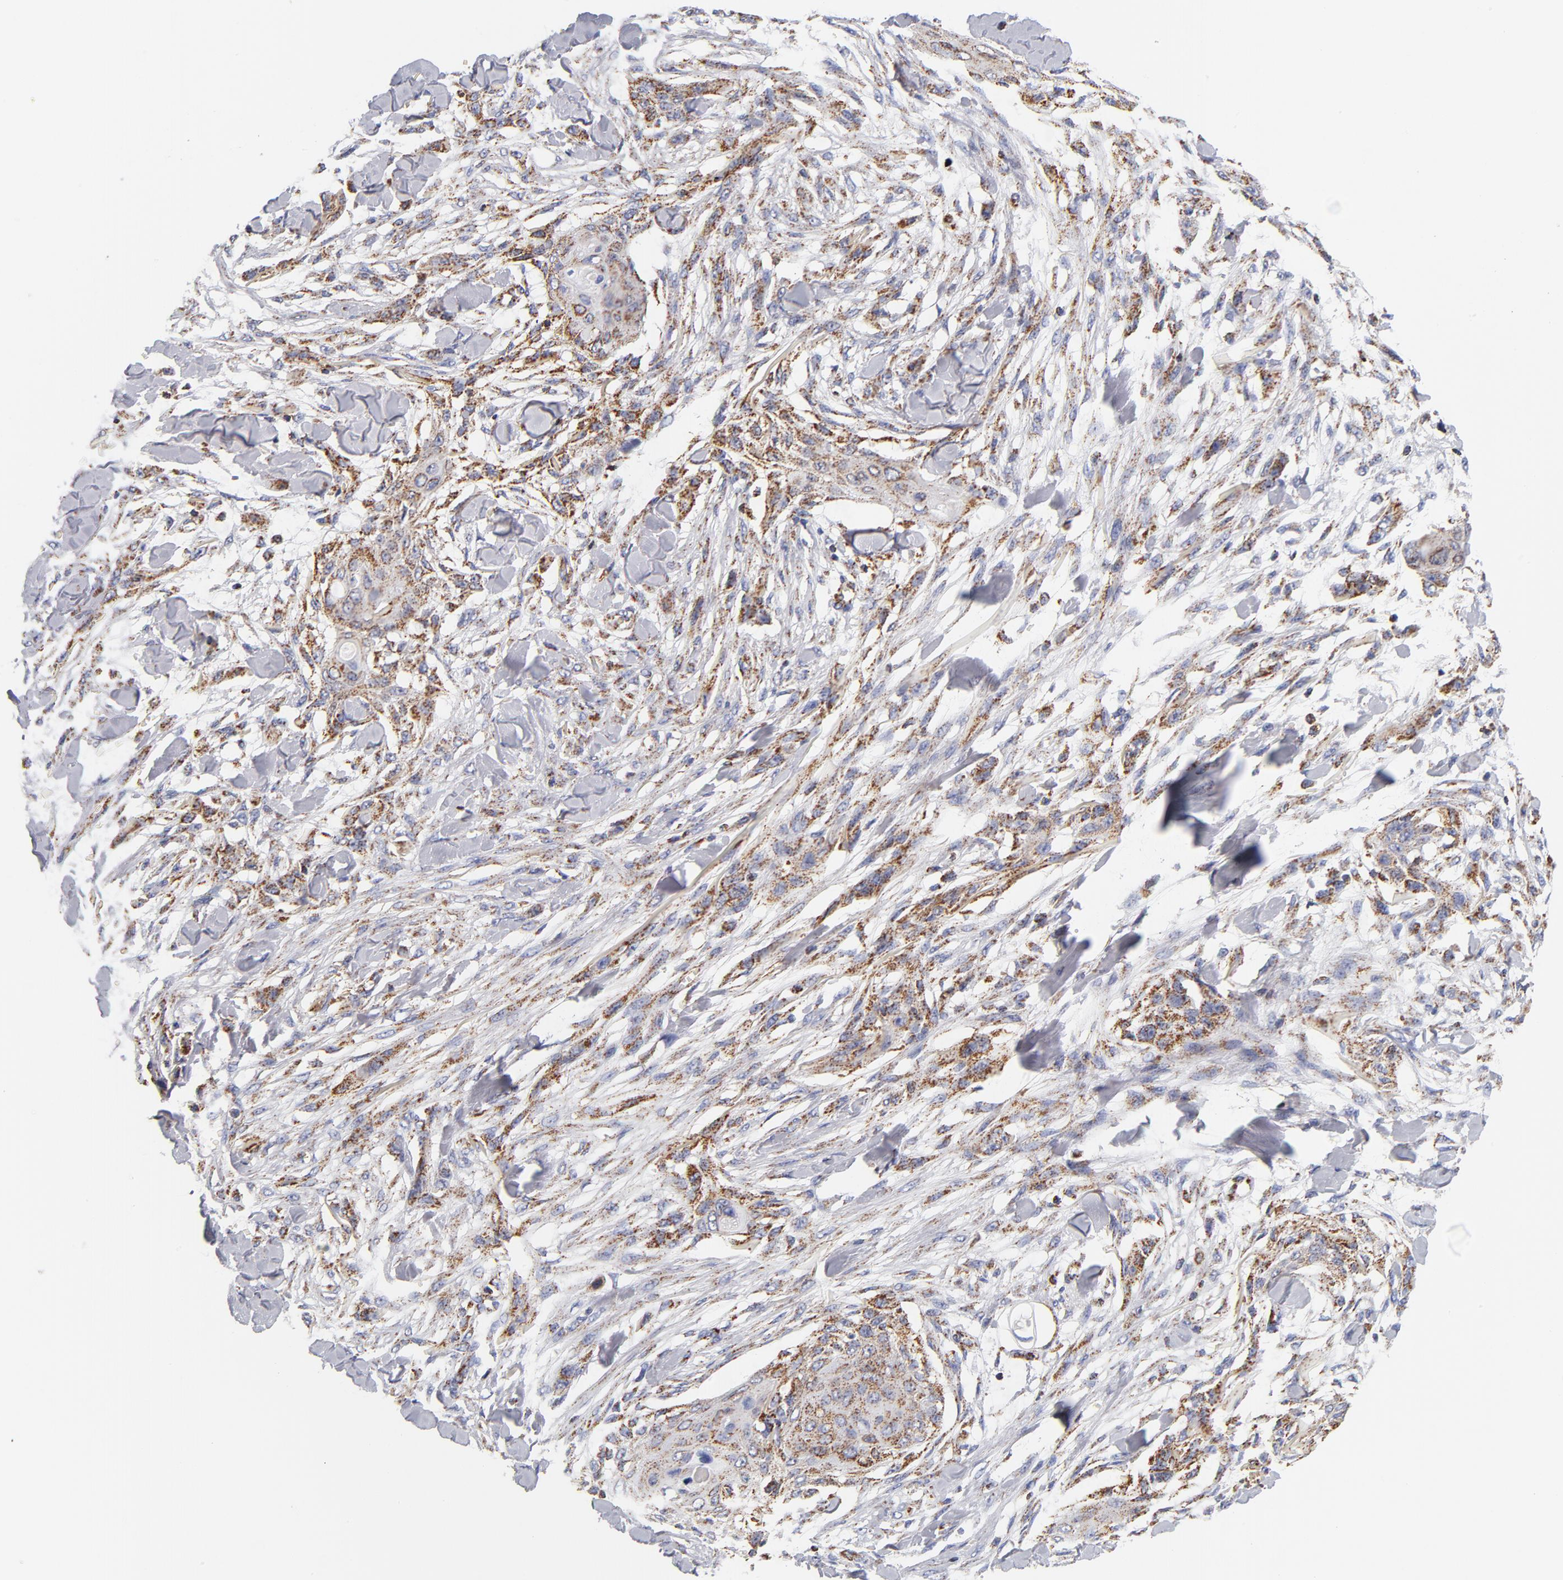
{"staining": {"intensity": "moderate", "quantity": ">75%", "location": "cytoplasmic/membranous"}, "tissue": "skin cancer", "cell_type": "Tumor cells", "image_type": "cancer", "snomed": [{"axis": "morphology", "description": "Normal tissue, NOS"}, {"axis": "morphology", "description": "Squamous cell carcinoma, NOS"}, {"axis": "topography", "description": "Skin"}], "caption": "Immunohistochemical staining of human squamous cell carcinoma (skin) displays moderate cytoplasmic/membranous protein expression in approximately >75% of tumor cells.", "gene": "ECHS1", "patient": {"sex": "female", "age": 59}}